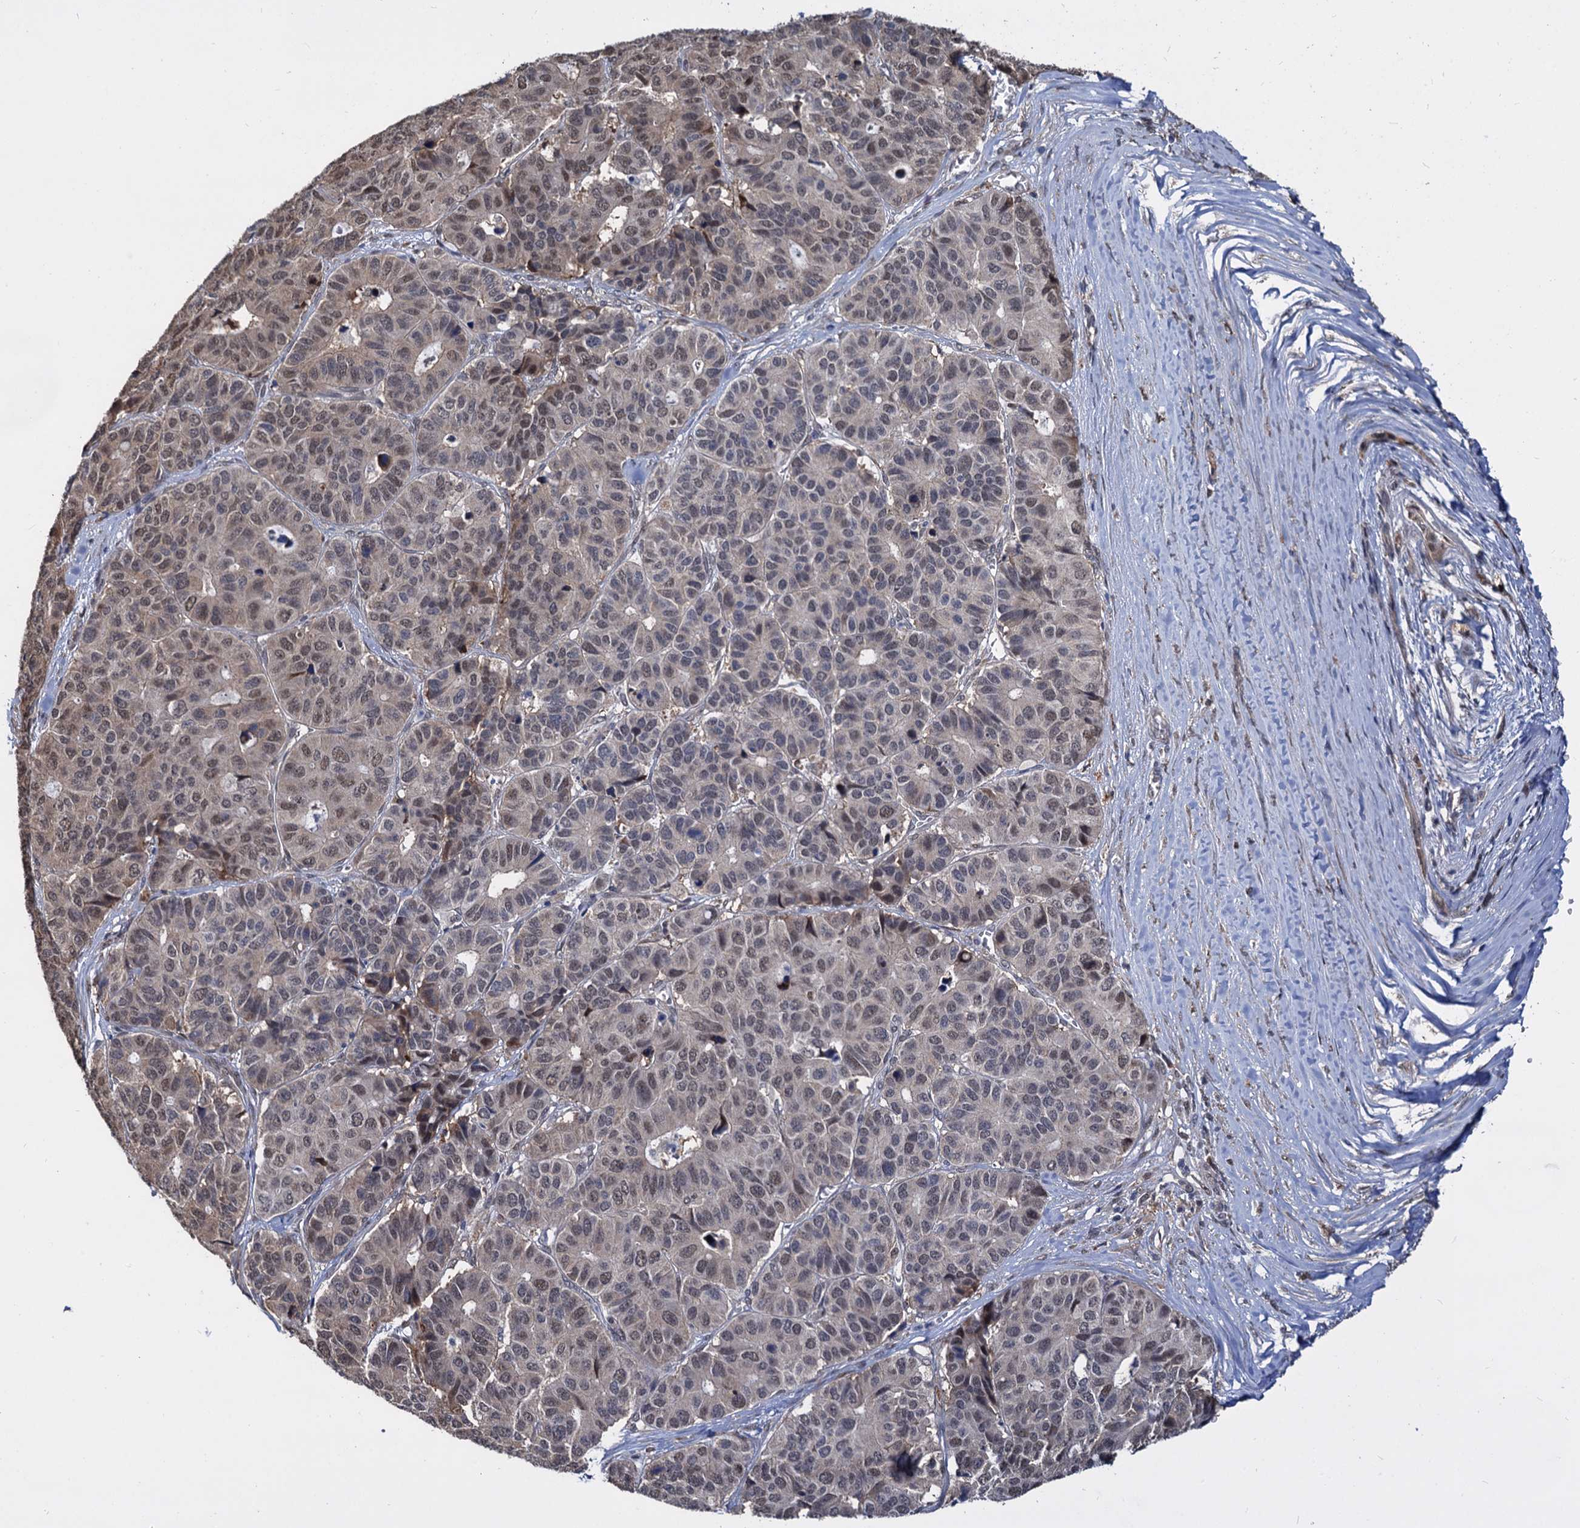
{"staining": {"intensity": "weak", "quantity": ">75%", "location": "nuclear"}, "tissue": "pancreatic cancer", "cell_type": "Tumor cells", "image_type": "cancer", "snomed": [{"axis": "morphology", "description": "Adenocarcinoma, NOS"}, {"axis": "topography", "description": "Pancreas"}], "caption": "Immunohistochemical staining of pancreatic cancer demonstrates low levels of weak nuclear expression in approximately >75% of tumor cells. (DAB = brown stain, brightfield microscopy at high magnification).", "gene": "PSMD4", "patient": {"sex": "male", "age": 50}}